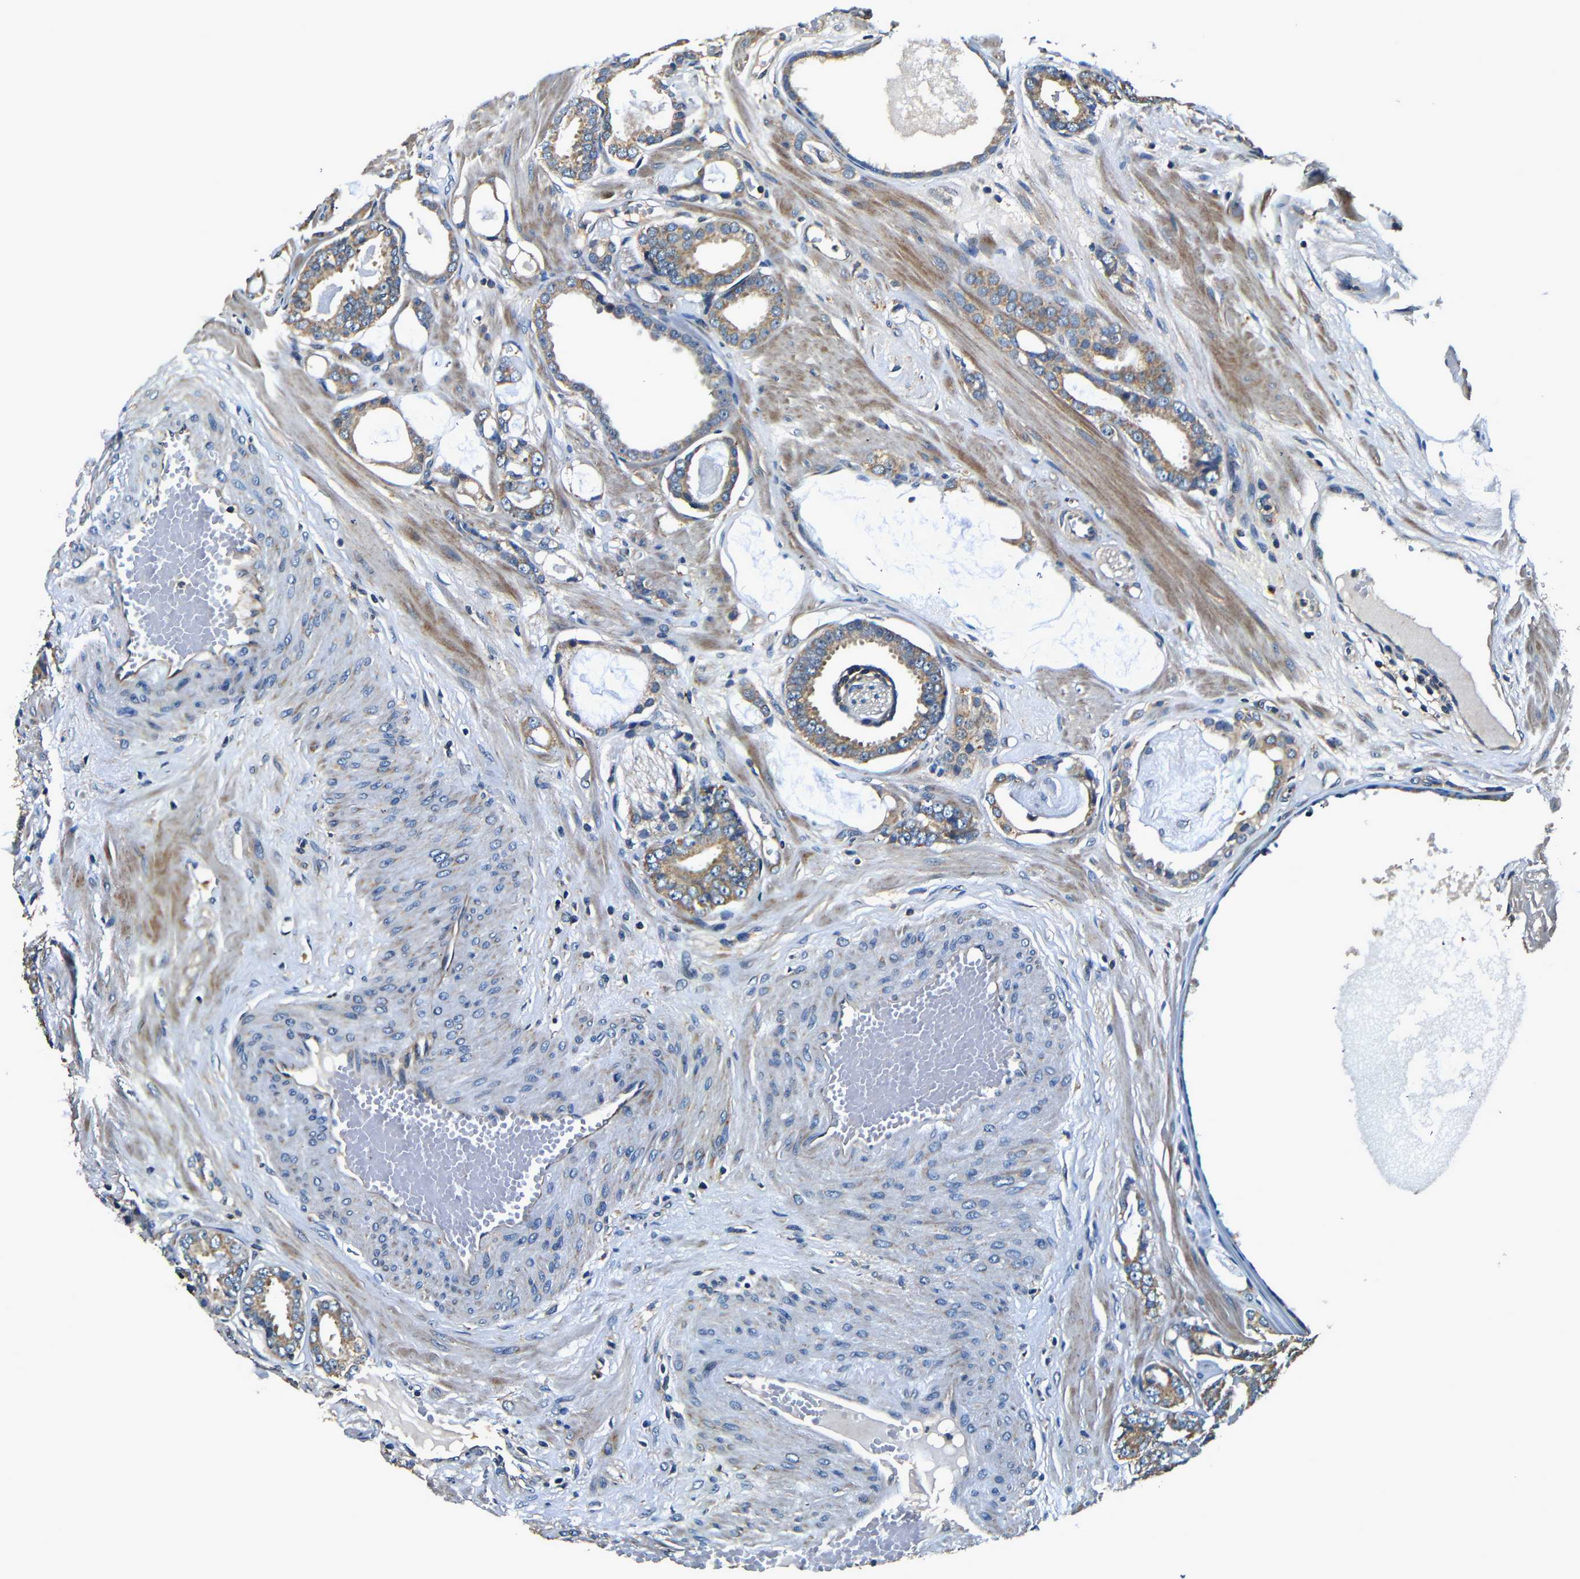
{"staining": {"intensity": "moderate", "quantity": ">75%", "location": "cytoplasmic/membranous"}, "tissue": "prostate cancer", "cell_type": "Tumor cells", "image_type": "cancer", "snomed": [{"axis": "morphology", "description": "Adenocarcinoma, Low grade"}, {"axis": "topography", "description": "Prostate"}], "caption": "IHC histopathology image of human prostate adenocarcinoma (low-grade) stained for a protein (brown), which shows medium levels of moderate cytoplasmic/membranous staining in approximately >75% of tumor cells.", "gene": "MTX1", "patient": {"sex": "male", "age": 53}}